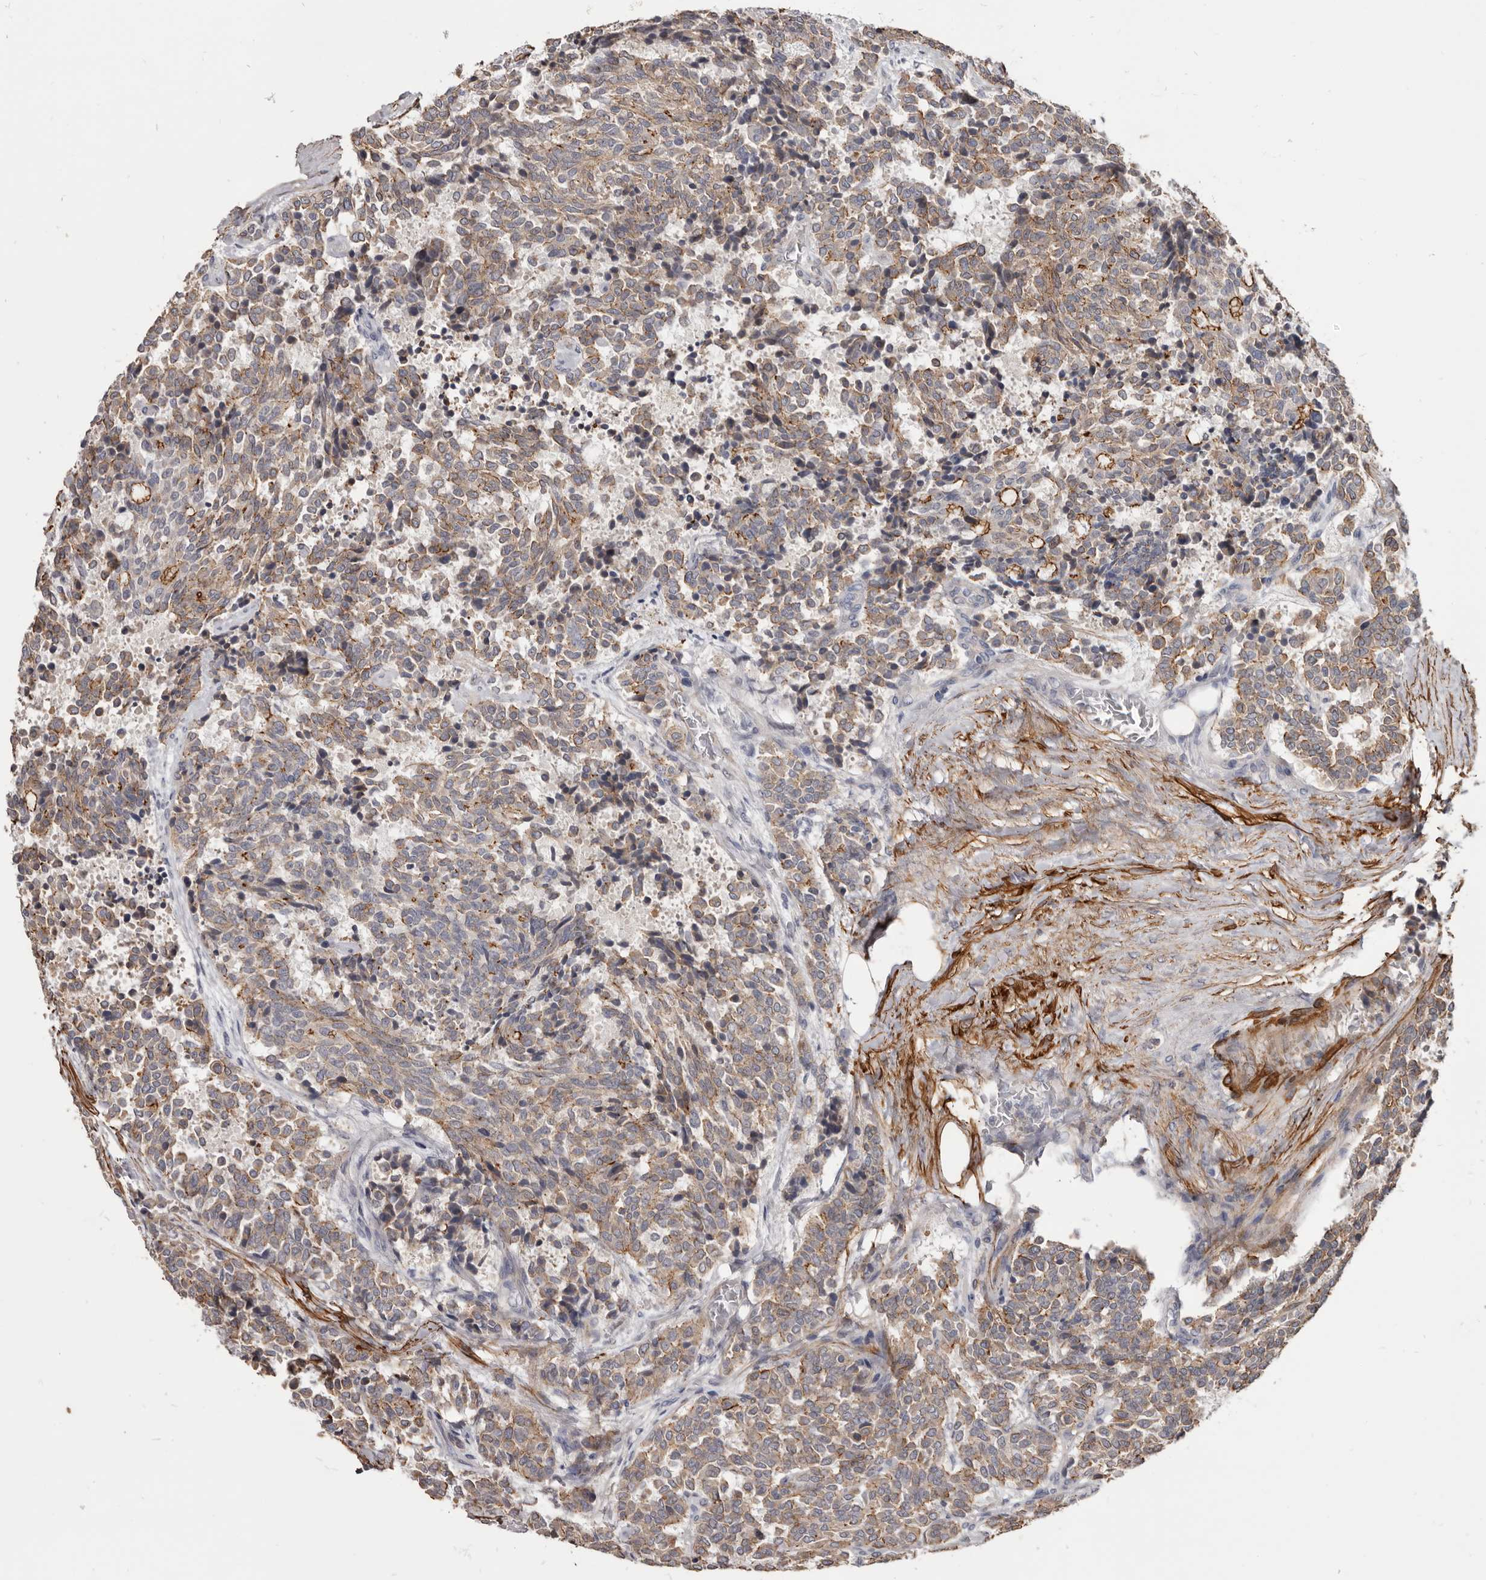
{"staining": {"intensity": "moderate", "quantity": "25%-75%", "location": "cytoplasmic/membranous"}, "tissue": "carcinoid", "cell_type": "Tumor cells", "image_type": "cancer", "snomed": [{"axis": "morphology", "description": "Carcinoid, malignant, NOS"}, {"axis": "topography", "description": "Pancreas"}], "caption": "Approximately 25%-75% of tumor cells in carcinoid demonstrate moderate cytoplasmic/membranous protein staining as visualized by brown immunohistochemical staining.", "gene": "CGN", "patient": {"sex": "female", "age": 54}}